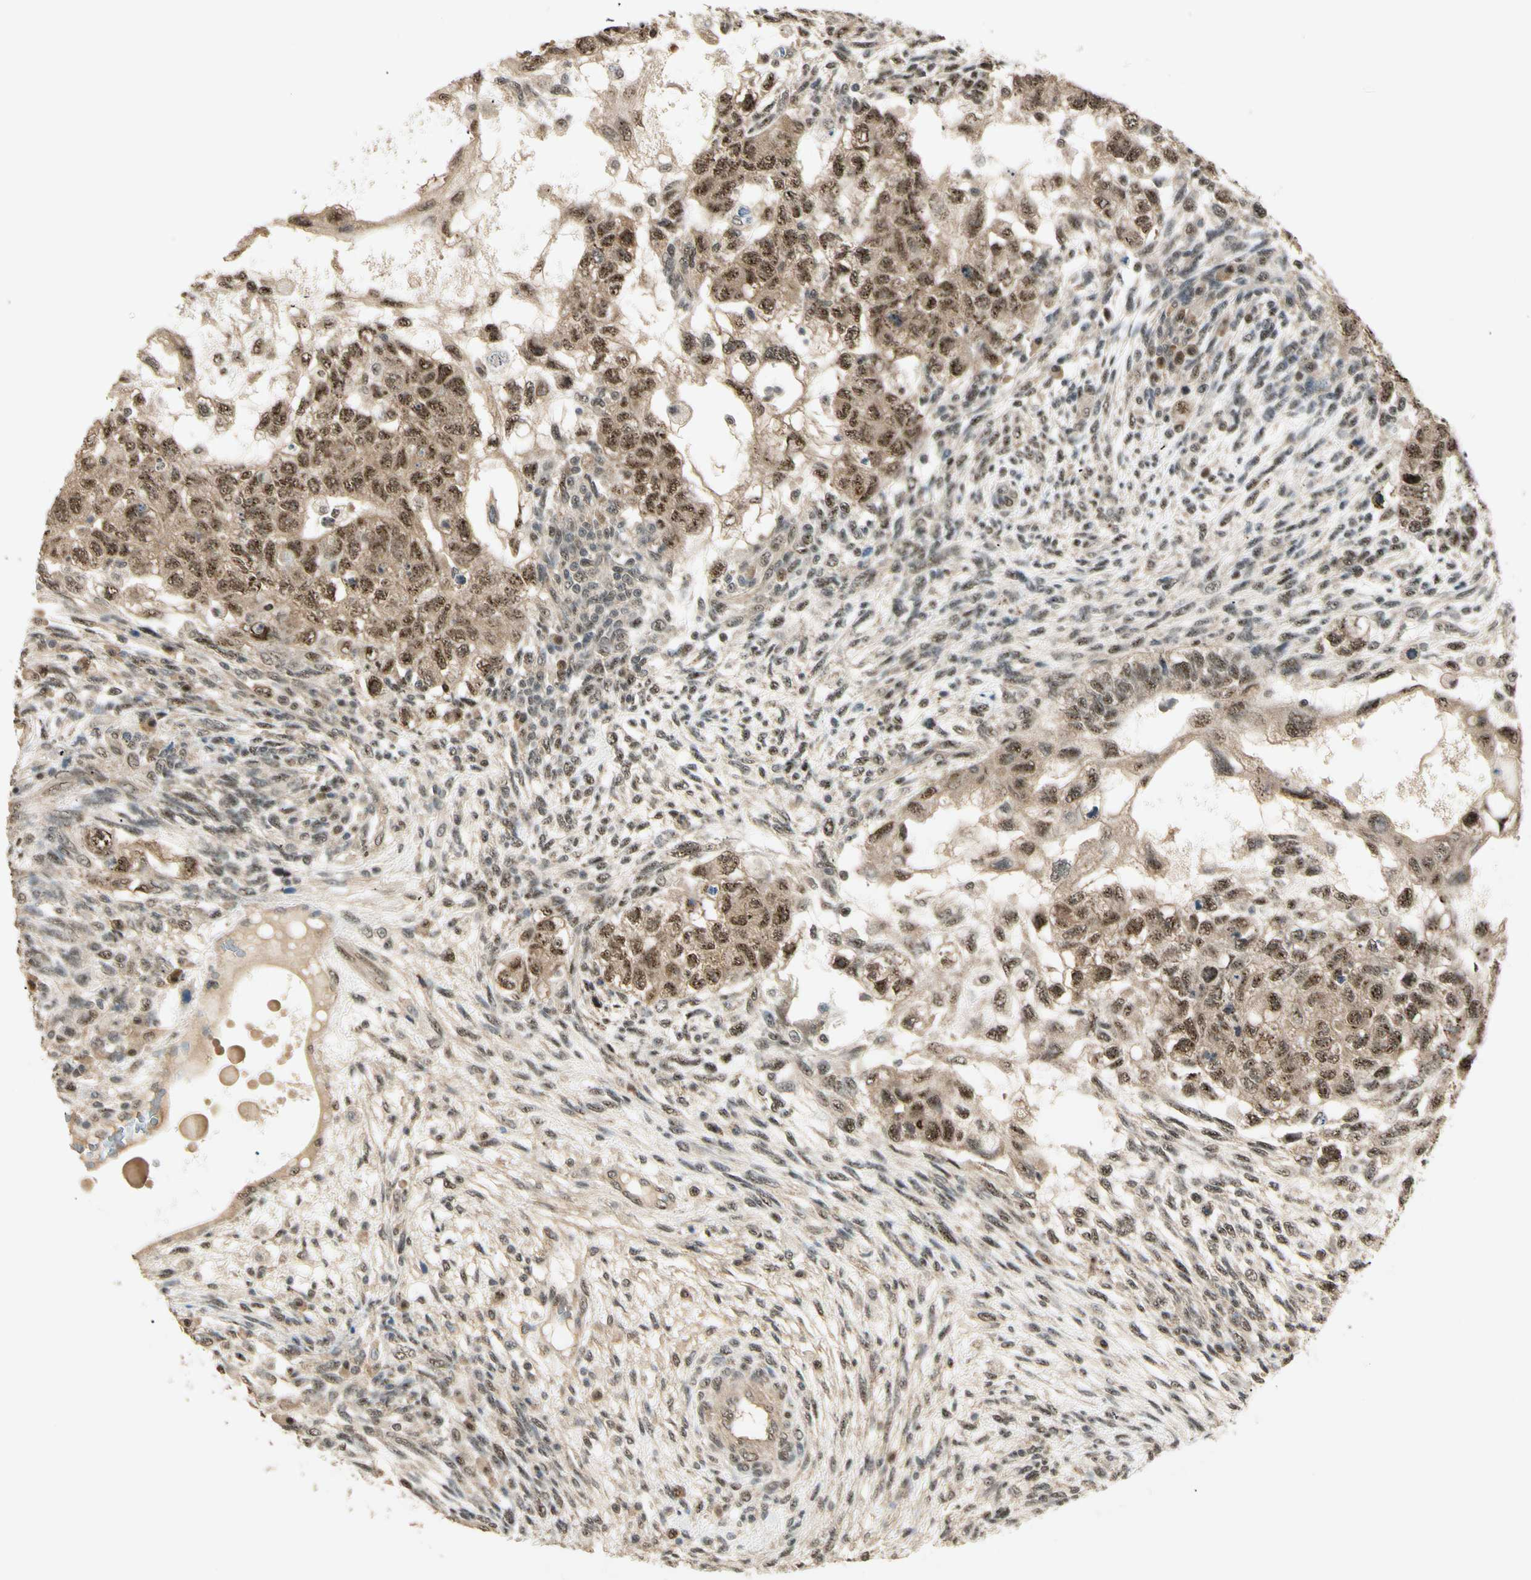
{"staining": {"intensity": "strong", "quantity": ">75%", "location": "cytoplasmic/membranous,nuclear"}, "tissue": "testis cancer", "cell_type": "Tumor cells", "image_type": "cancer", "snomed": [{"axis": "morphology", "description": "Normal tissue, NOS"}, {"axis": "morphology", "description": "Carcinoma, Embryonal, NOS"}, {"axis": "topography", "description": "Testis"}], "caption": "Strong cytoplasmic/membranous and nuclear expression for a protein is identified in about >75% of tumor cells of testis cancer (embryonal carcinoma) using IHC.", "gene": "MCPH1", "patient": {"sex": "male", "age": 36}}